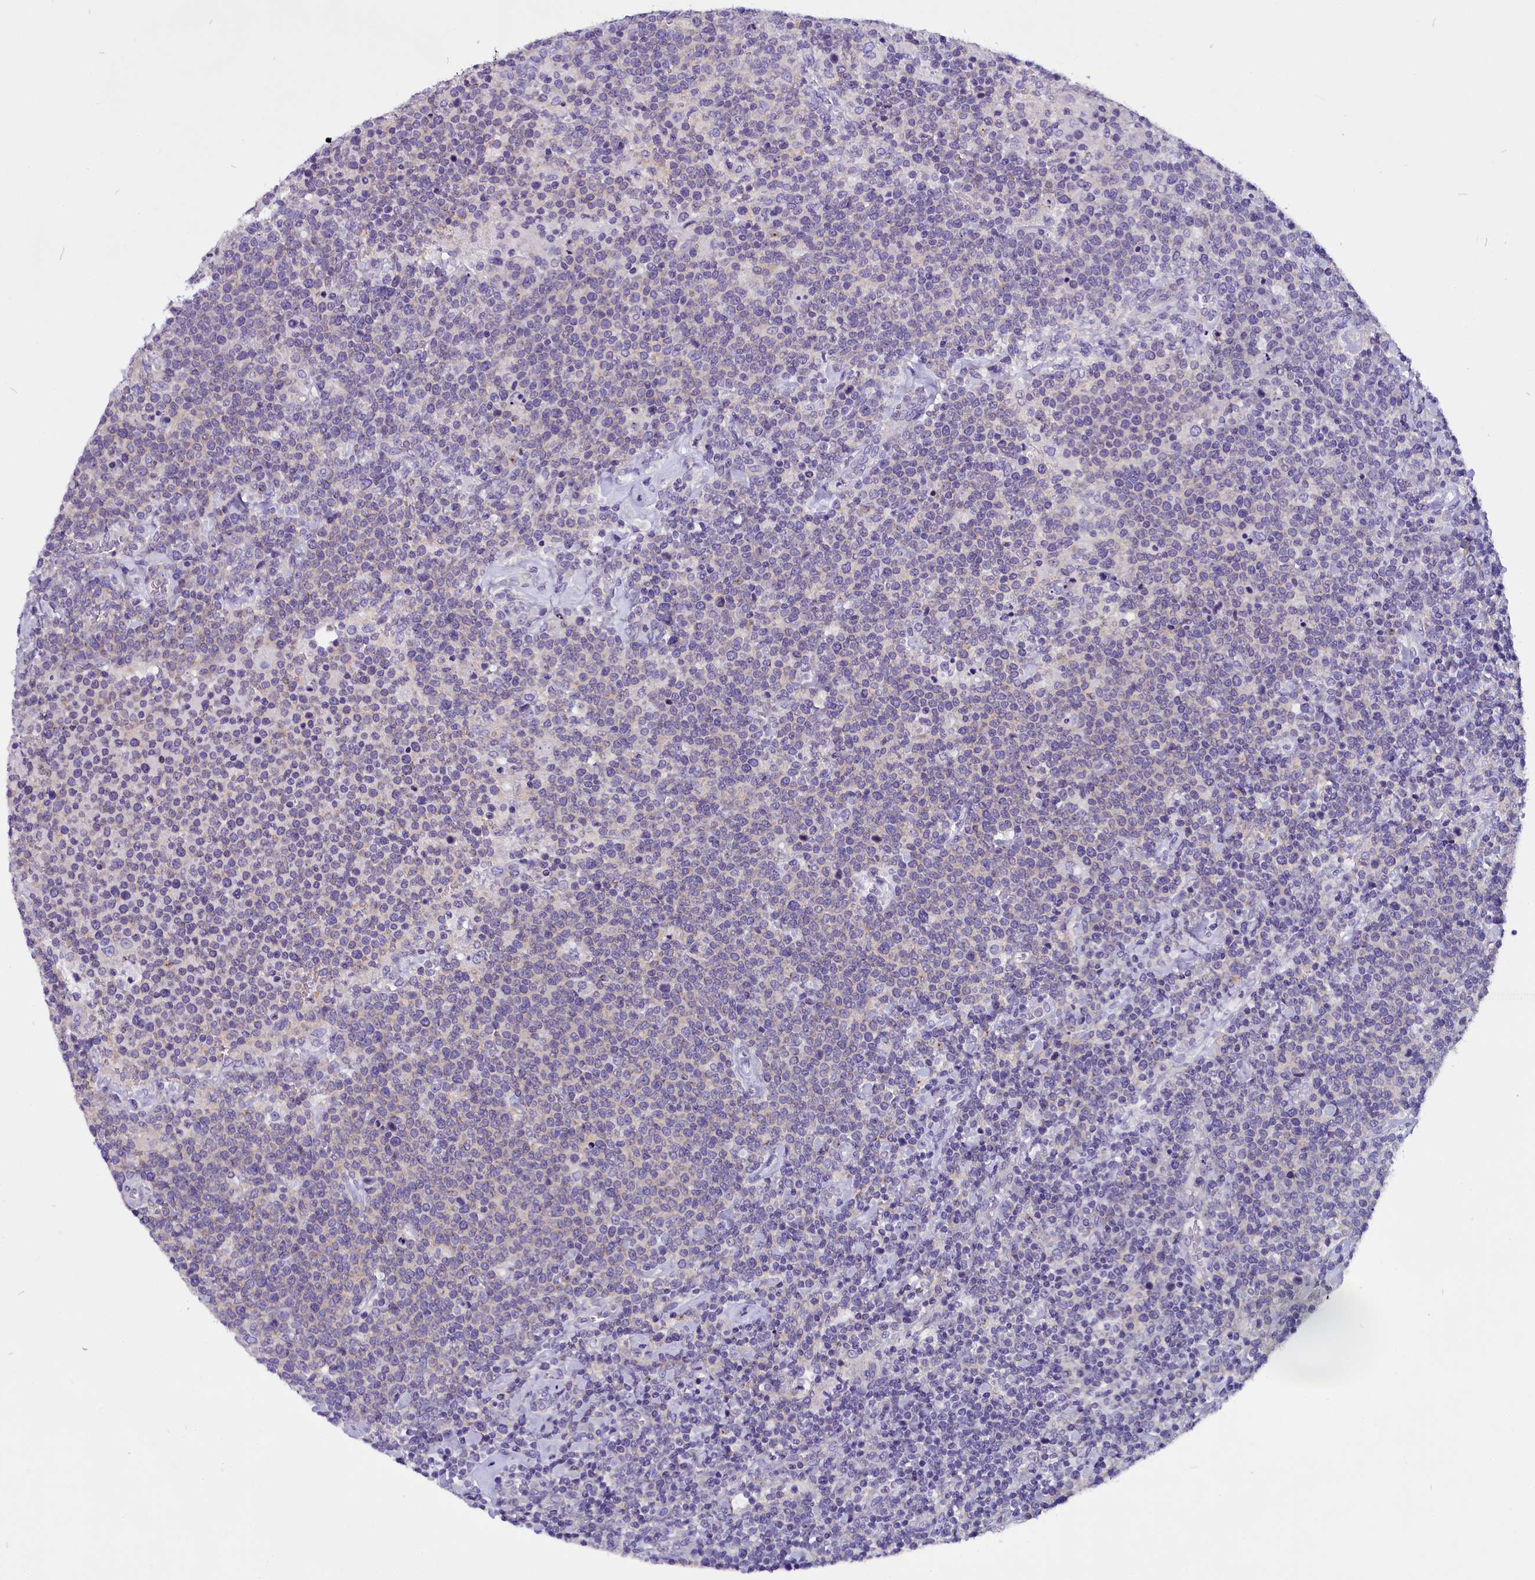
{"staining": {"intensity": "negative", "quantity": "none", "location": "none"}, "tissue": "lymphoma", "cell_type": "Tumor cells", "image_type": "cancer", "snomed": [{"axis": "morphology", "description": "Malignant lymphoma, non-Hodgkin's type, High grade"}, {"axis": "topography", "description": "Lymph node"}], "caption": "Tumor cells show no significant protein expression in lymphoma.", "gene": "CEP170", "patient": {"sex": "male", "age": 61}}